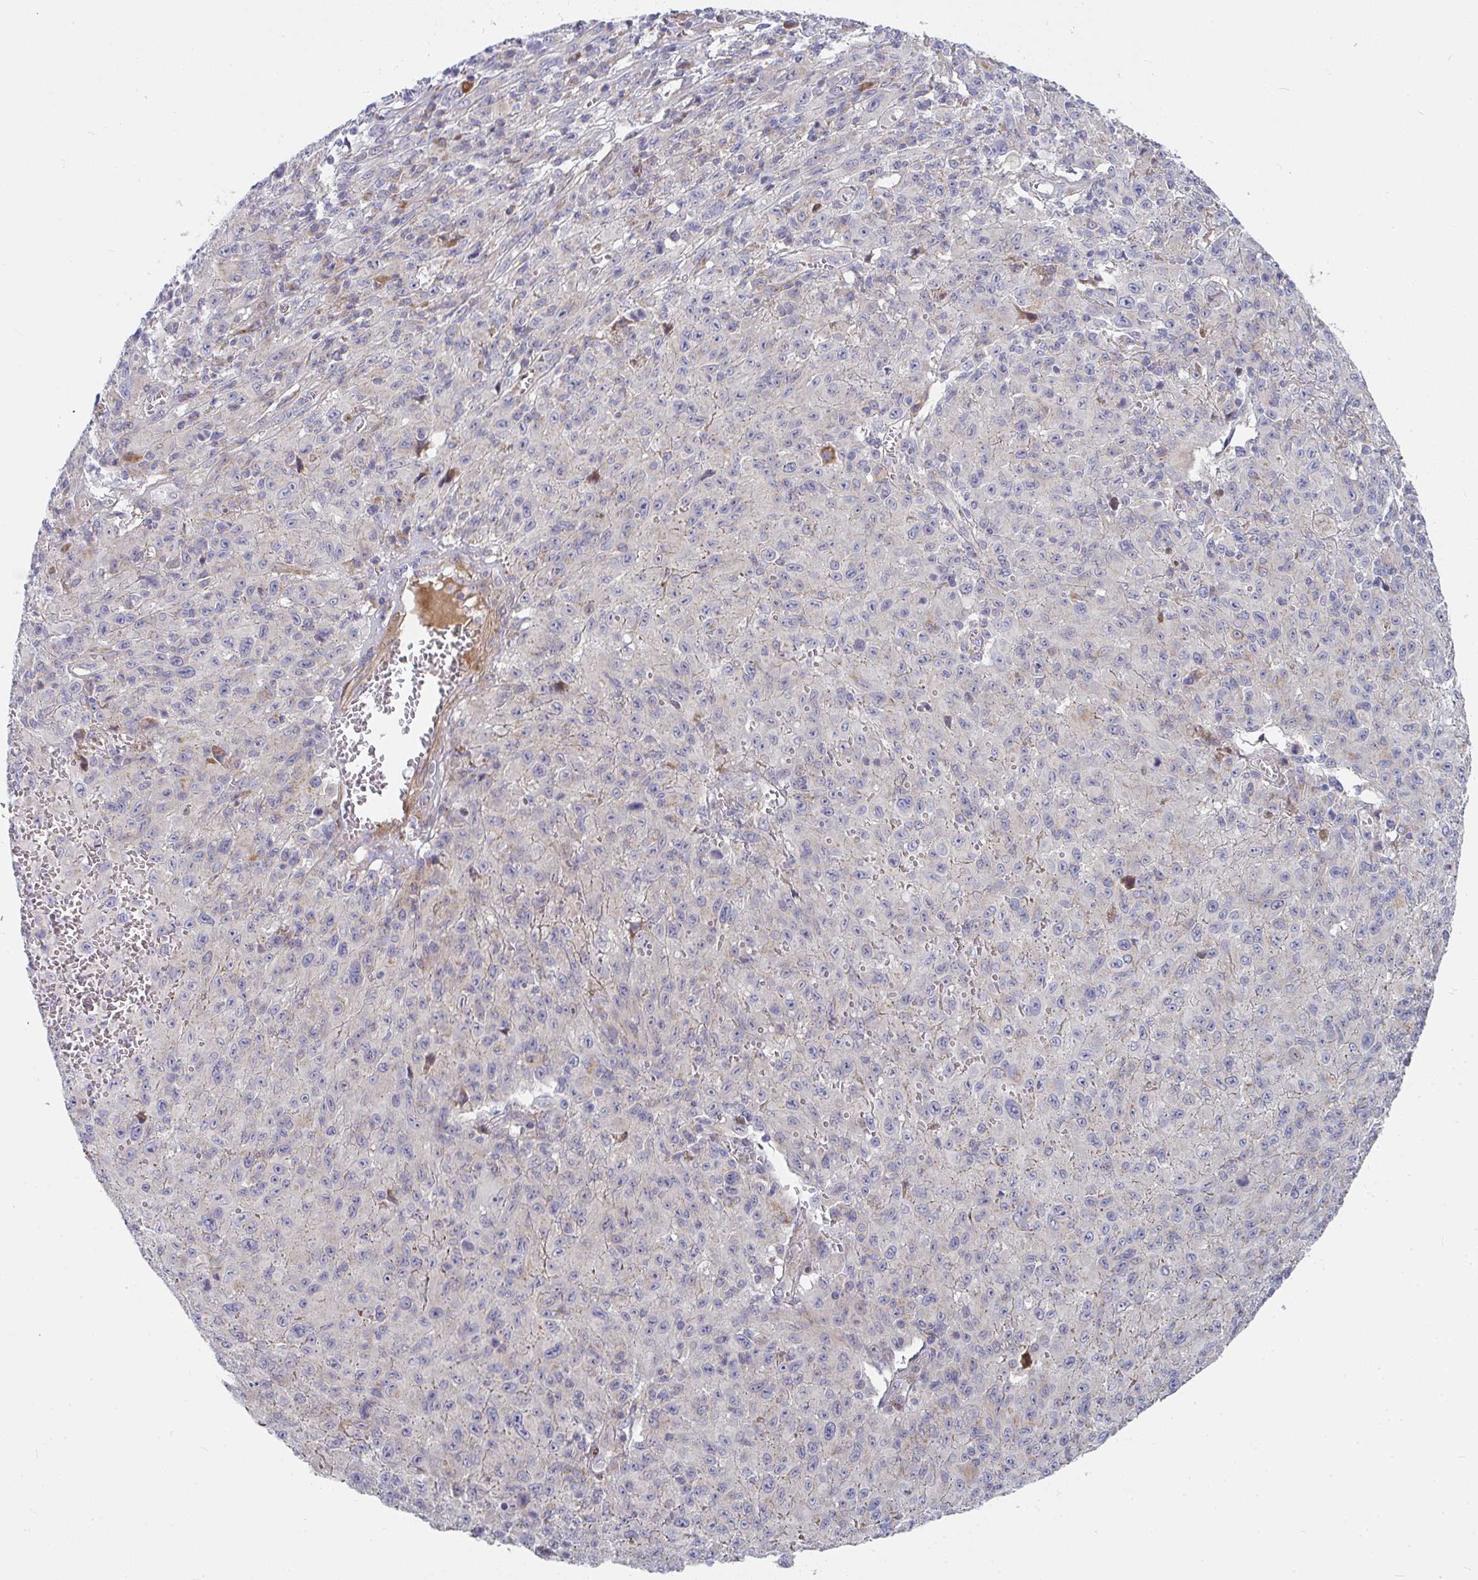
{"staining": {"intensity": "negative", "quantity": "none", "location": "none"}, "tissue": "melanoma", "cell_type": "Tumor cells", "image_type": "cancer", "snomed": [{"axis": "morphology", "description": "Malignant melanoma, NOS"}, {"axis": "topography", "description": "Skin"}], "caption": "Immunohistochemistry (IHC) histopathology image of human melanoma stained for a protein (brown), which reveals no expression in tumor cells.", "gene": "RHEBL1", "patient": {"sex": "male", "age": 46}}